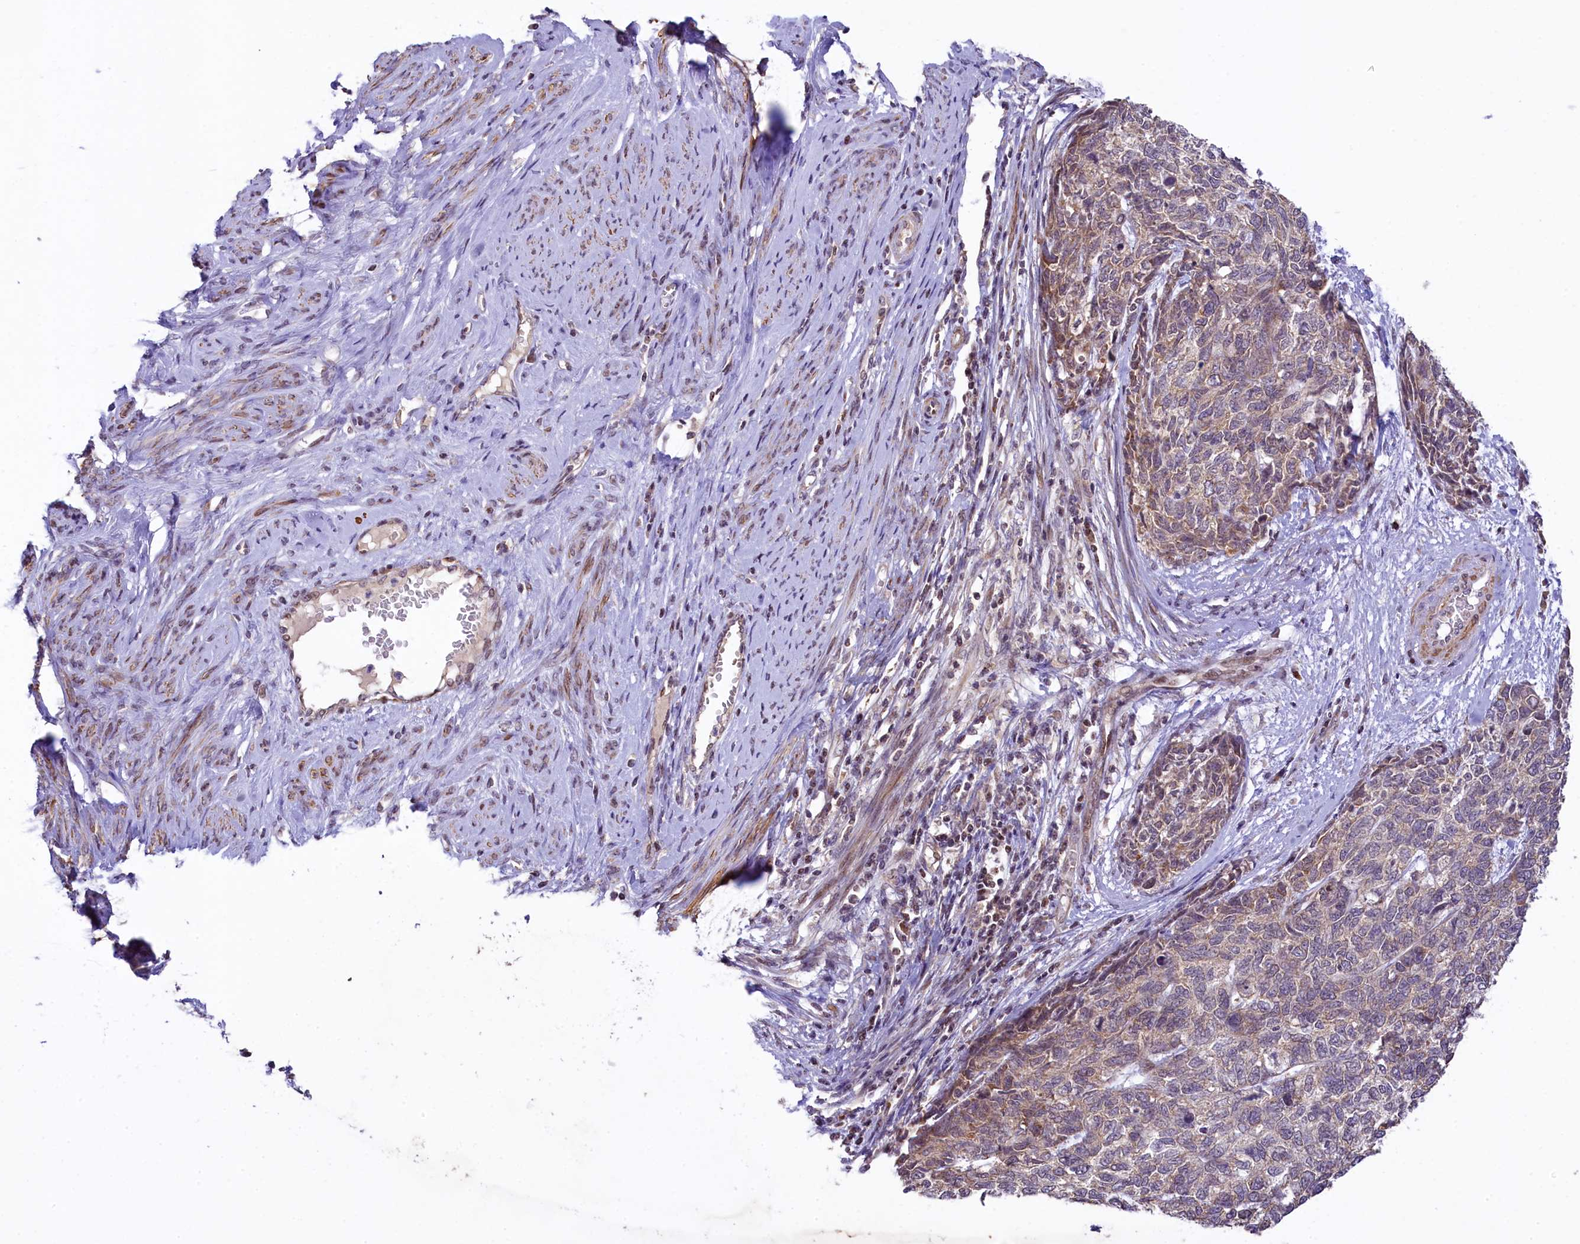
{"staining": {"intensity": "weak", "quantity": "25%-75%", "location": "cytoplasmic/membranous"}, "tissue": "cervical cancer", "cell_type": "Tumor cells", "image_type": "cancer", "snomed": [{"axis": "morphology", "description": "Squamous cell carcinoma, NOS"}, {"axis": "topography", "description": "Cervix"}], "caption": "Cervical cancer (squamous cell carcinoma) stained with immunohistochemistry shows weak cytoplasmic/membranous staining in about 25%-75% of tumor cells.", "gene": "RBBP8", "patient": {"sex": "female", "age": 63}}